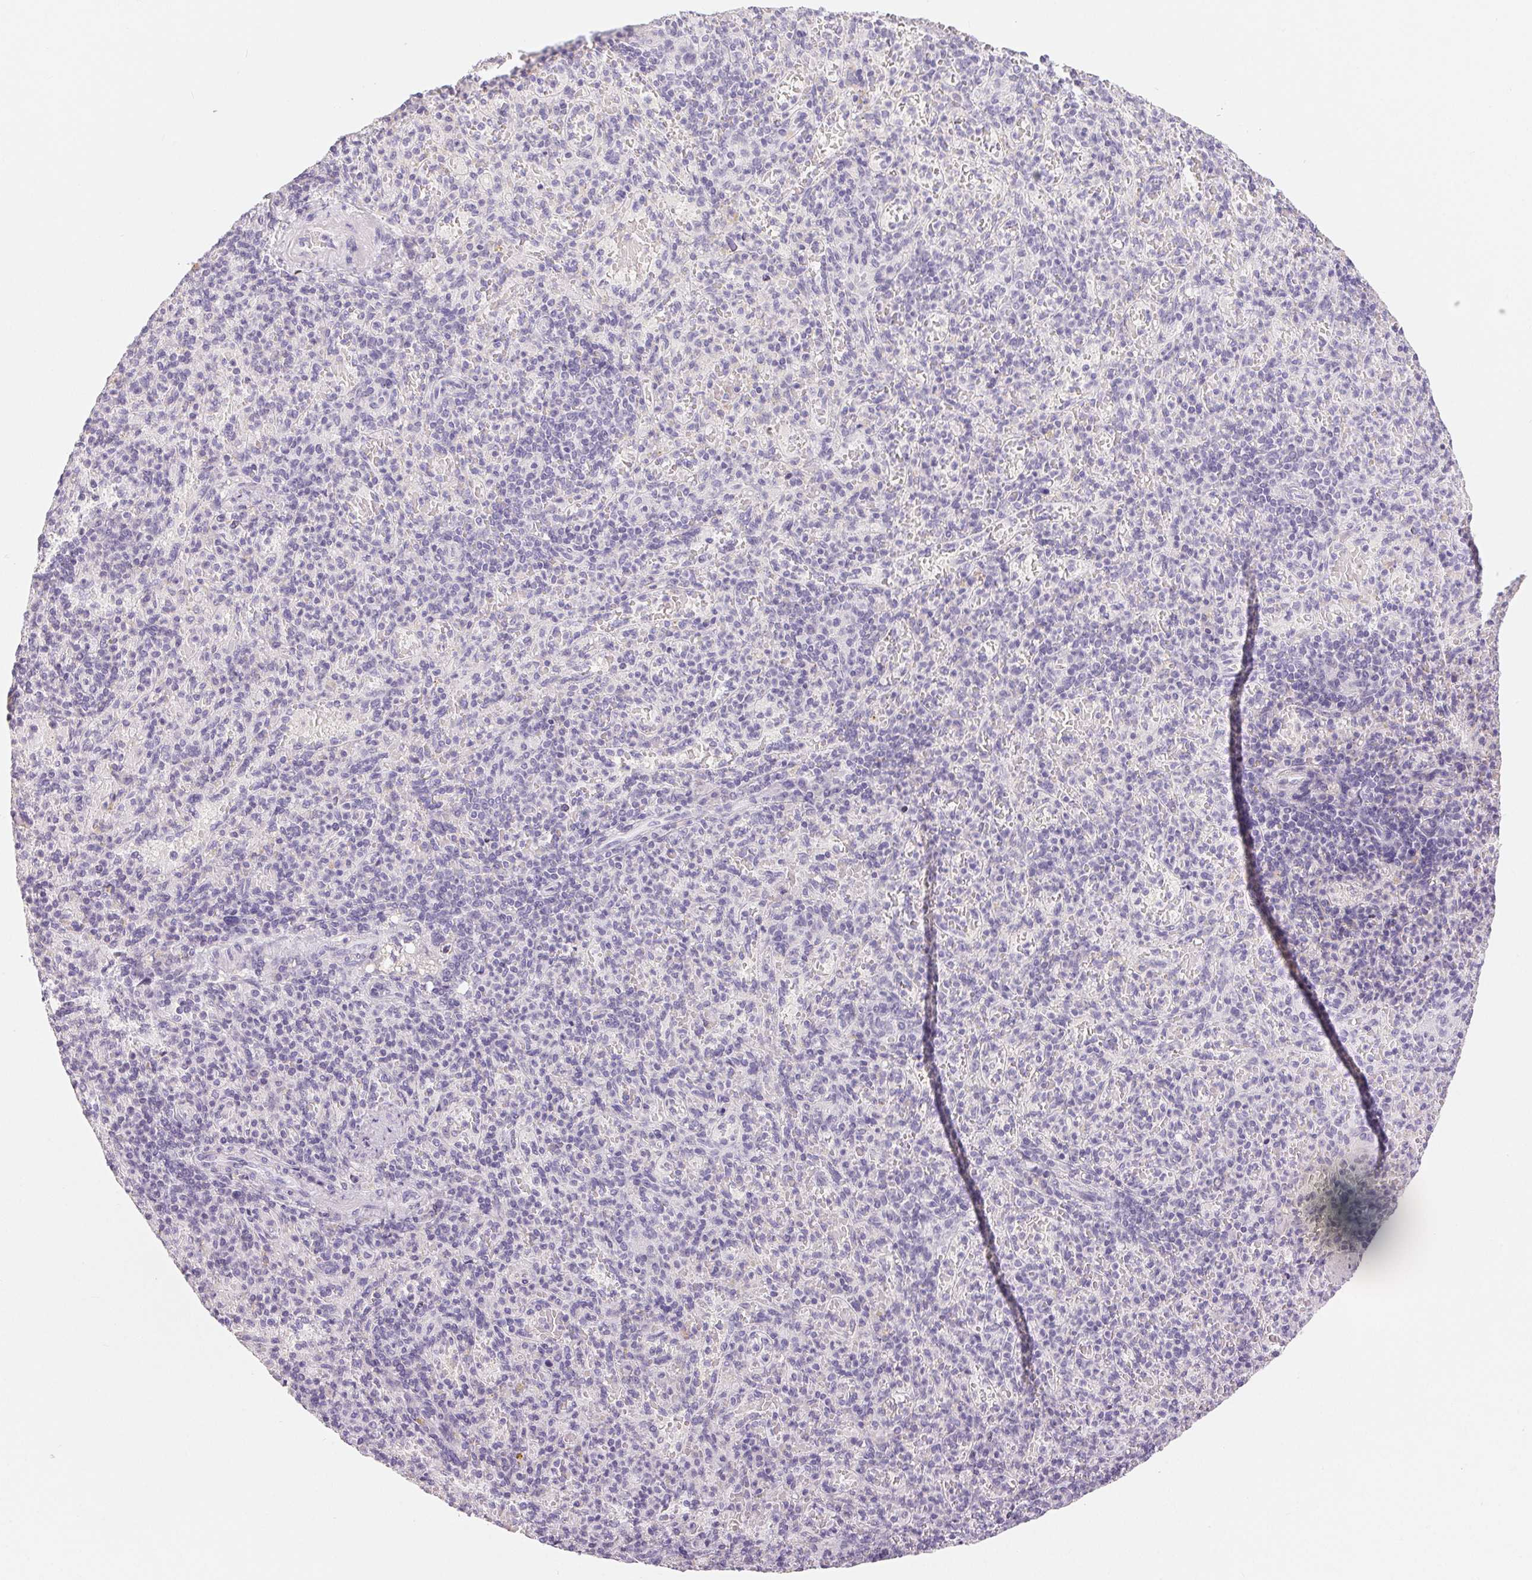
{"staining": {"intensity": "negative", "quantity": "none", "location": "none"}, "tissue": "spleen", "cell_type": "Cells in red pulp", "image_type": "normal", "snomed": [{"axis": "morphology", "description": "Normal tissue, NOS"}, {"axis": "topography", "description": "Spleen"}], "caption": "Protein analysis of unremarkable spleen displays no significant staining in cells in red pulp. (Brightfield microscopy of DAB IHC at high magnification).", "gene": "MIOX", "patient": {"sex": "female", "age": 74}}